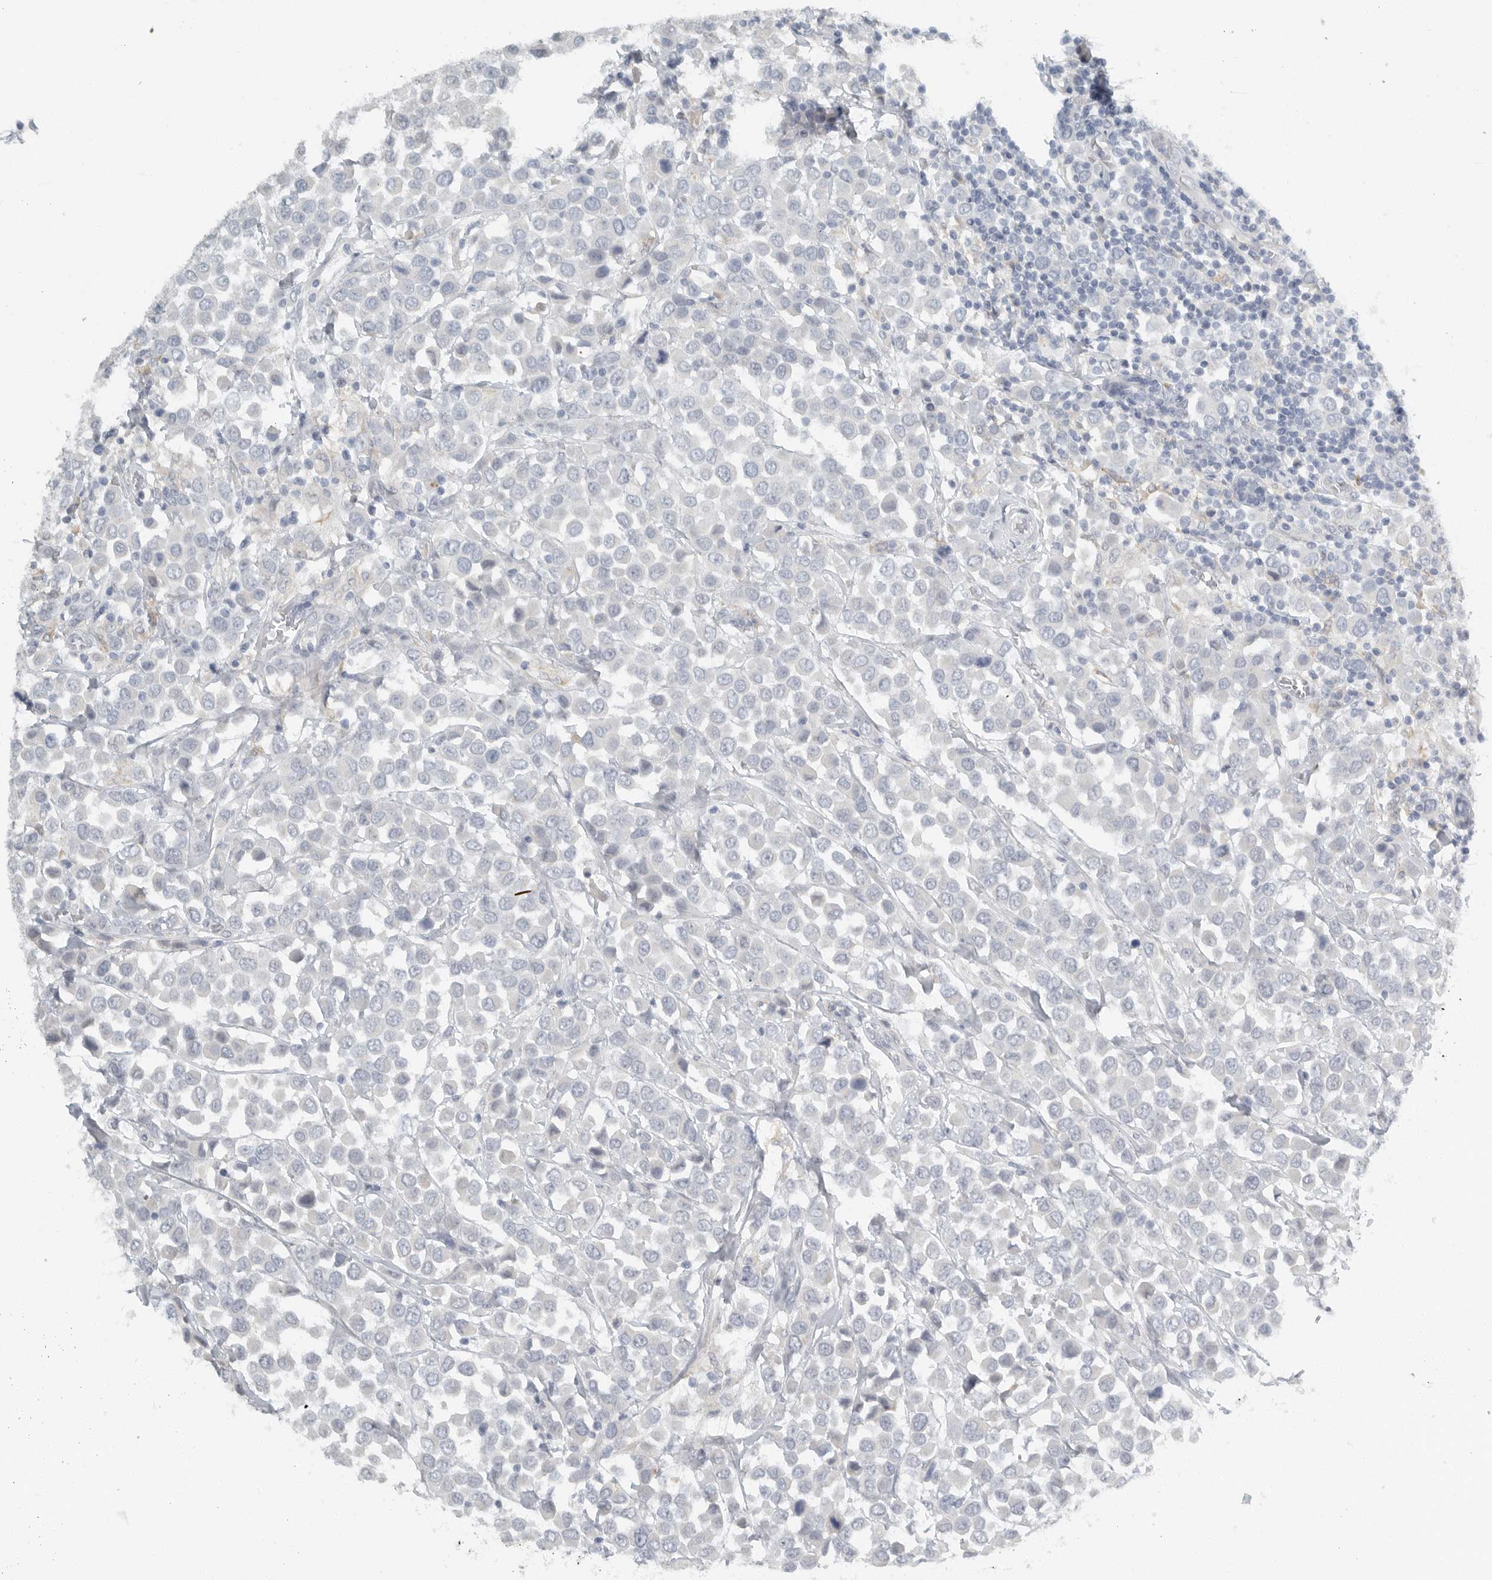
{"staining": {"intensity": "negative", "quantity": "none", "location": "none"}, "tissue": "breast cancer", "cell_type": "Tumor cells", "image_type": "cancer", "snomed": [{"axis": "morphology", "description": "Duct carcinoma"}, {"axis": "topography", "description": "Breast"}], "caption": "Tumor cells are negative for protein expression in human breast cancer.", "gene": "PAM", "patient": {"sex": "female", "age": 61}}